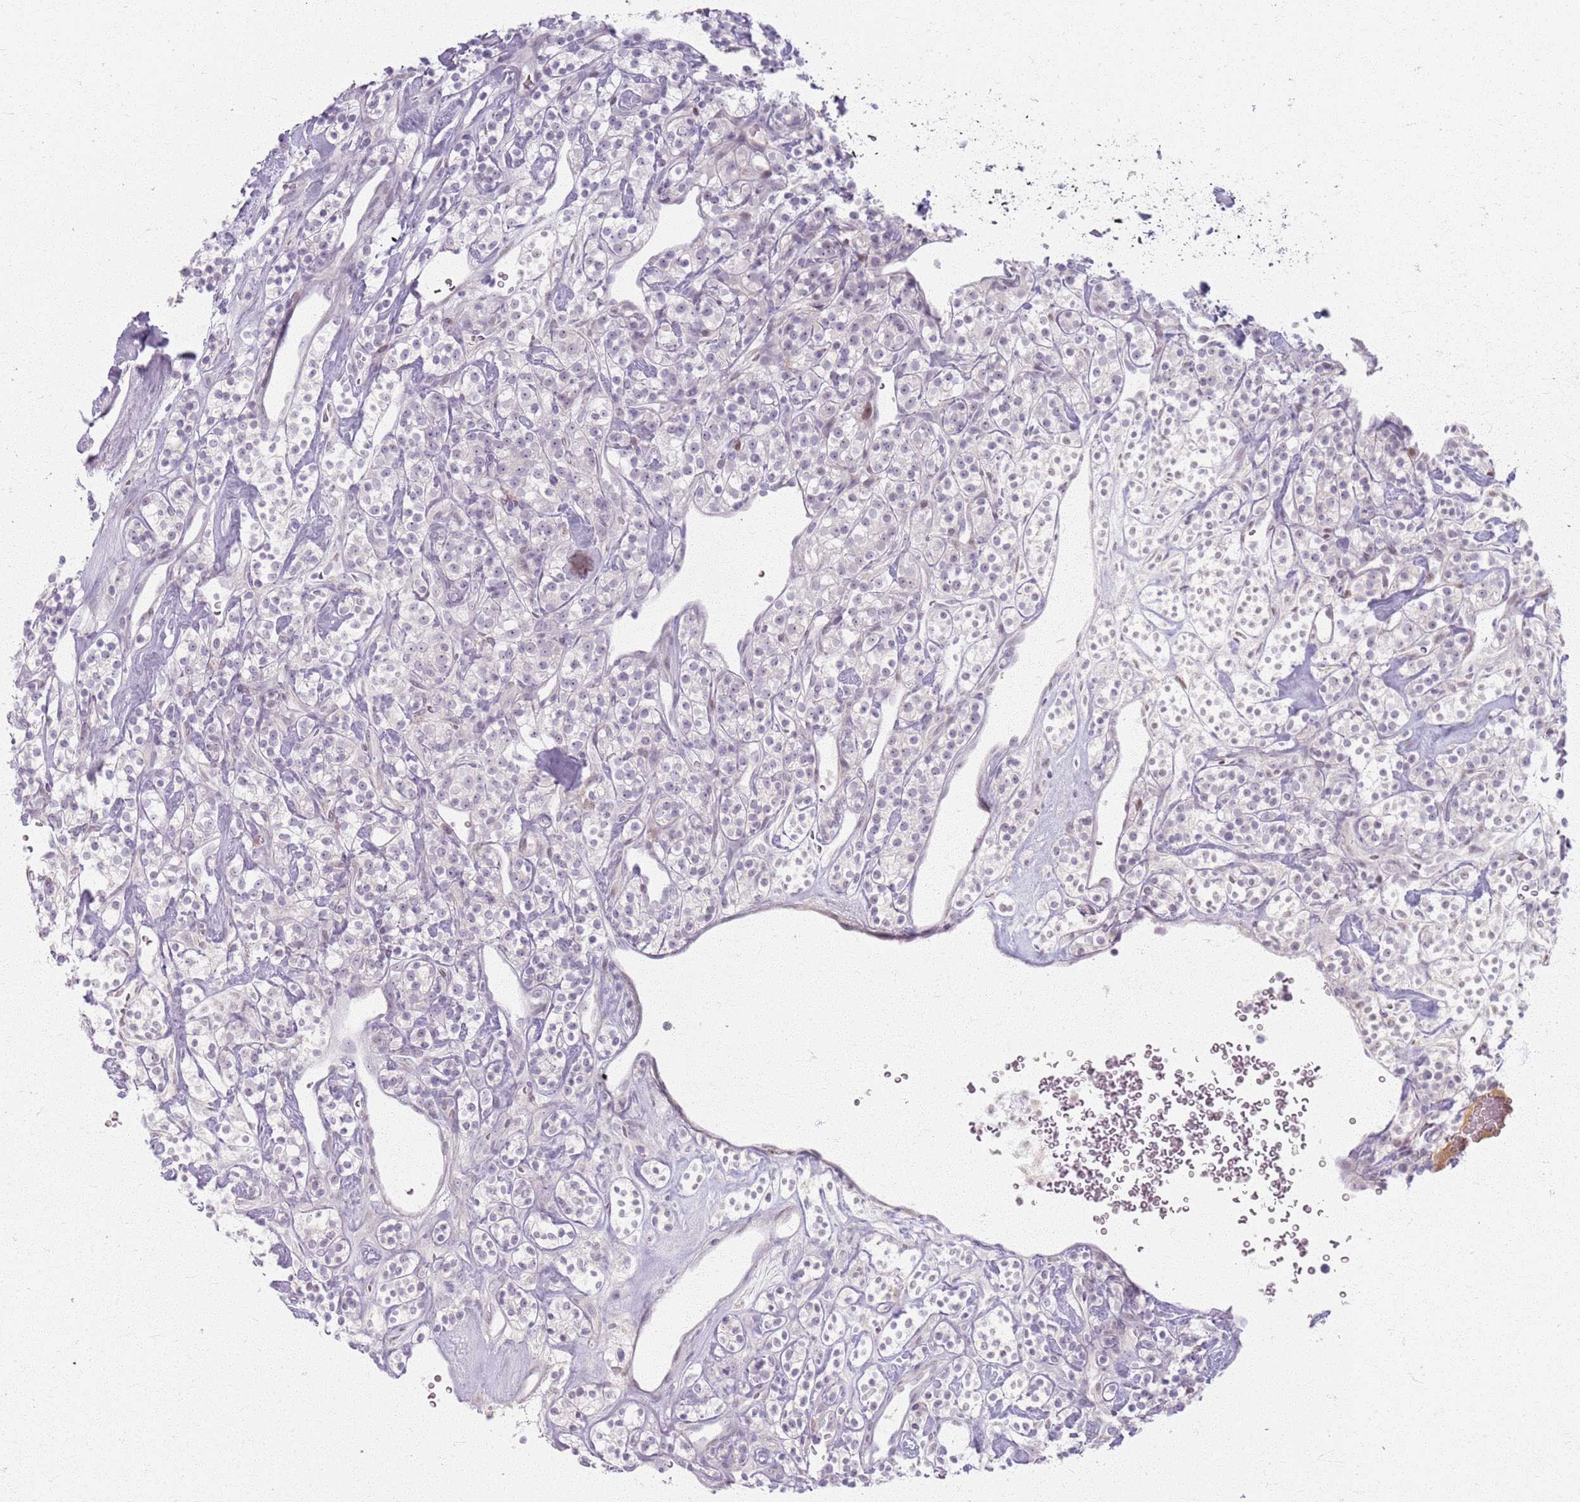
{"staining": {"intensity": "negative", "quantity": "none", "location": "none"}, "tissue": "renal cancer", "cell_type": "Tumor cells", "image_type": "cancer", "snomed": [{"axis": "morphology", "description": "Adenocarcinoma, NOS"}, {"axis": "topography", "description": "Kidney"}], "caption": "High magnification brightfield microscopy of renal cancer (adenocarcinoma) stained with DAB (3,3'-diaminobenzidine) (brown) and counterstained with hematoxylin (blue): tumor cells show no significant staining.", "gene": "CRIPT", "patient": {"sex": "male", "age": 77}}